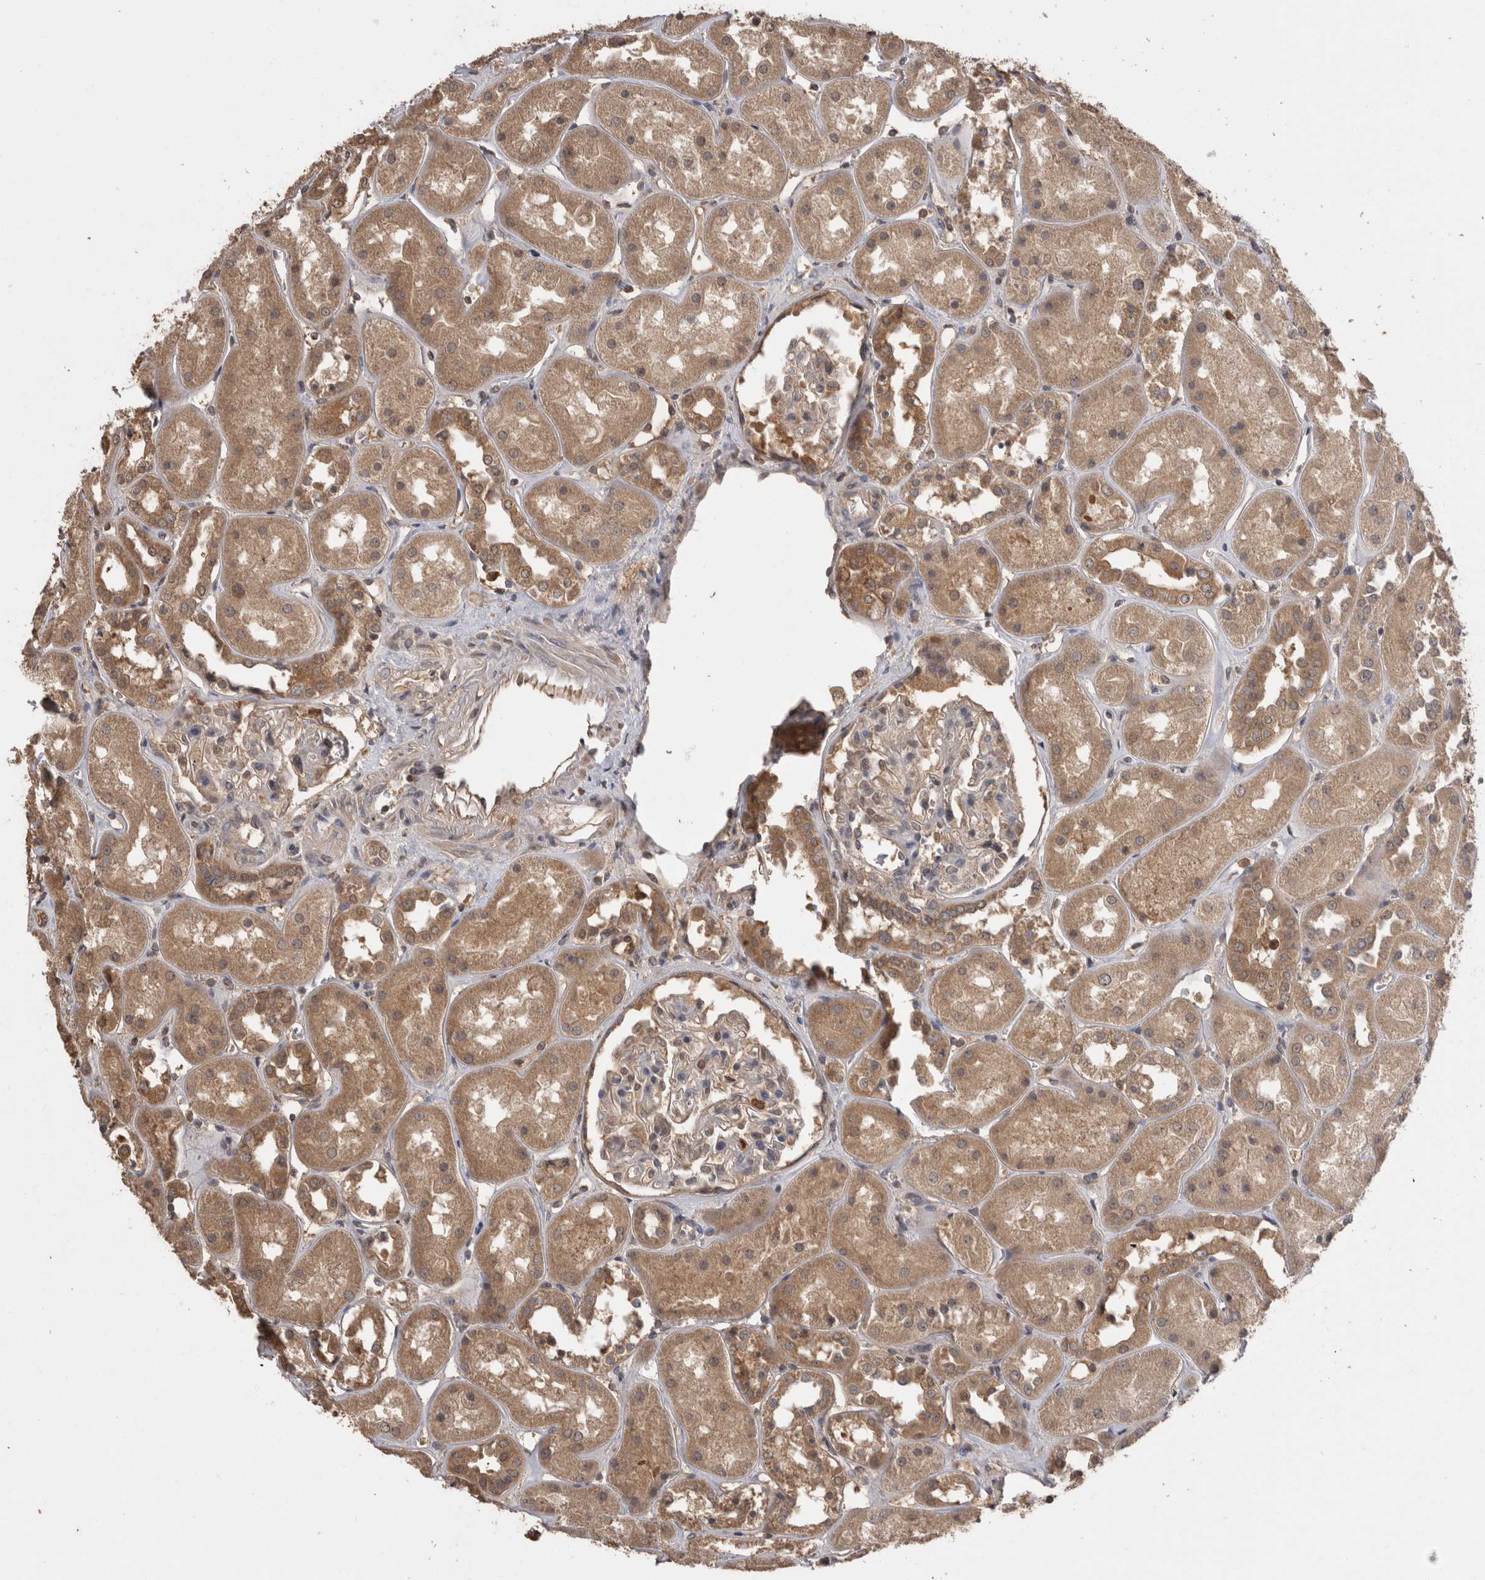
{"staining": {"intensity": "weak", "quantity": "25%-75%", "location": "cytoplasmic/membranous"}, "tissue": "kidney", "cell_type": "Cells in glomeruli", "image_type": "normal", "snomed": [{"axis": "morphology", "description": "Normal tissue, NOS"}, {"axis": "topography", "description": "Kidney"}], "caption": "IHC (DAB (3,3'-diaminobenzidine)) staining of benign human kidney displays weak cytoplasmic/membranous protein positivity in approximately 25%-75% of cells in glomeruli. The protein is shown in brown color, while the nuclei are stained blue.", "gene": "PREP", "patient": {"sex": "male", "age": 70}}